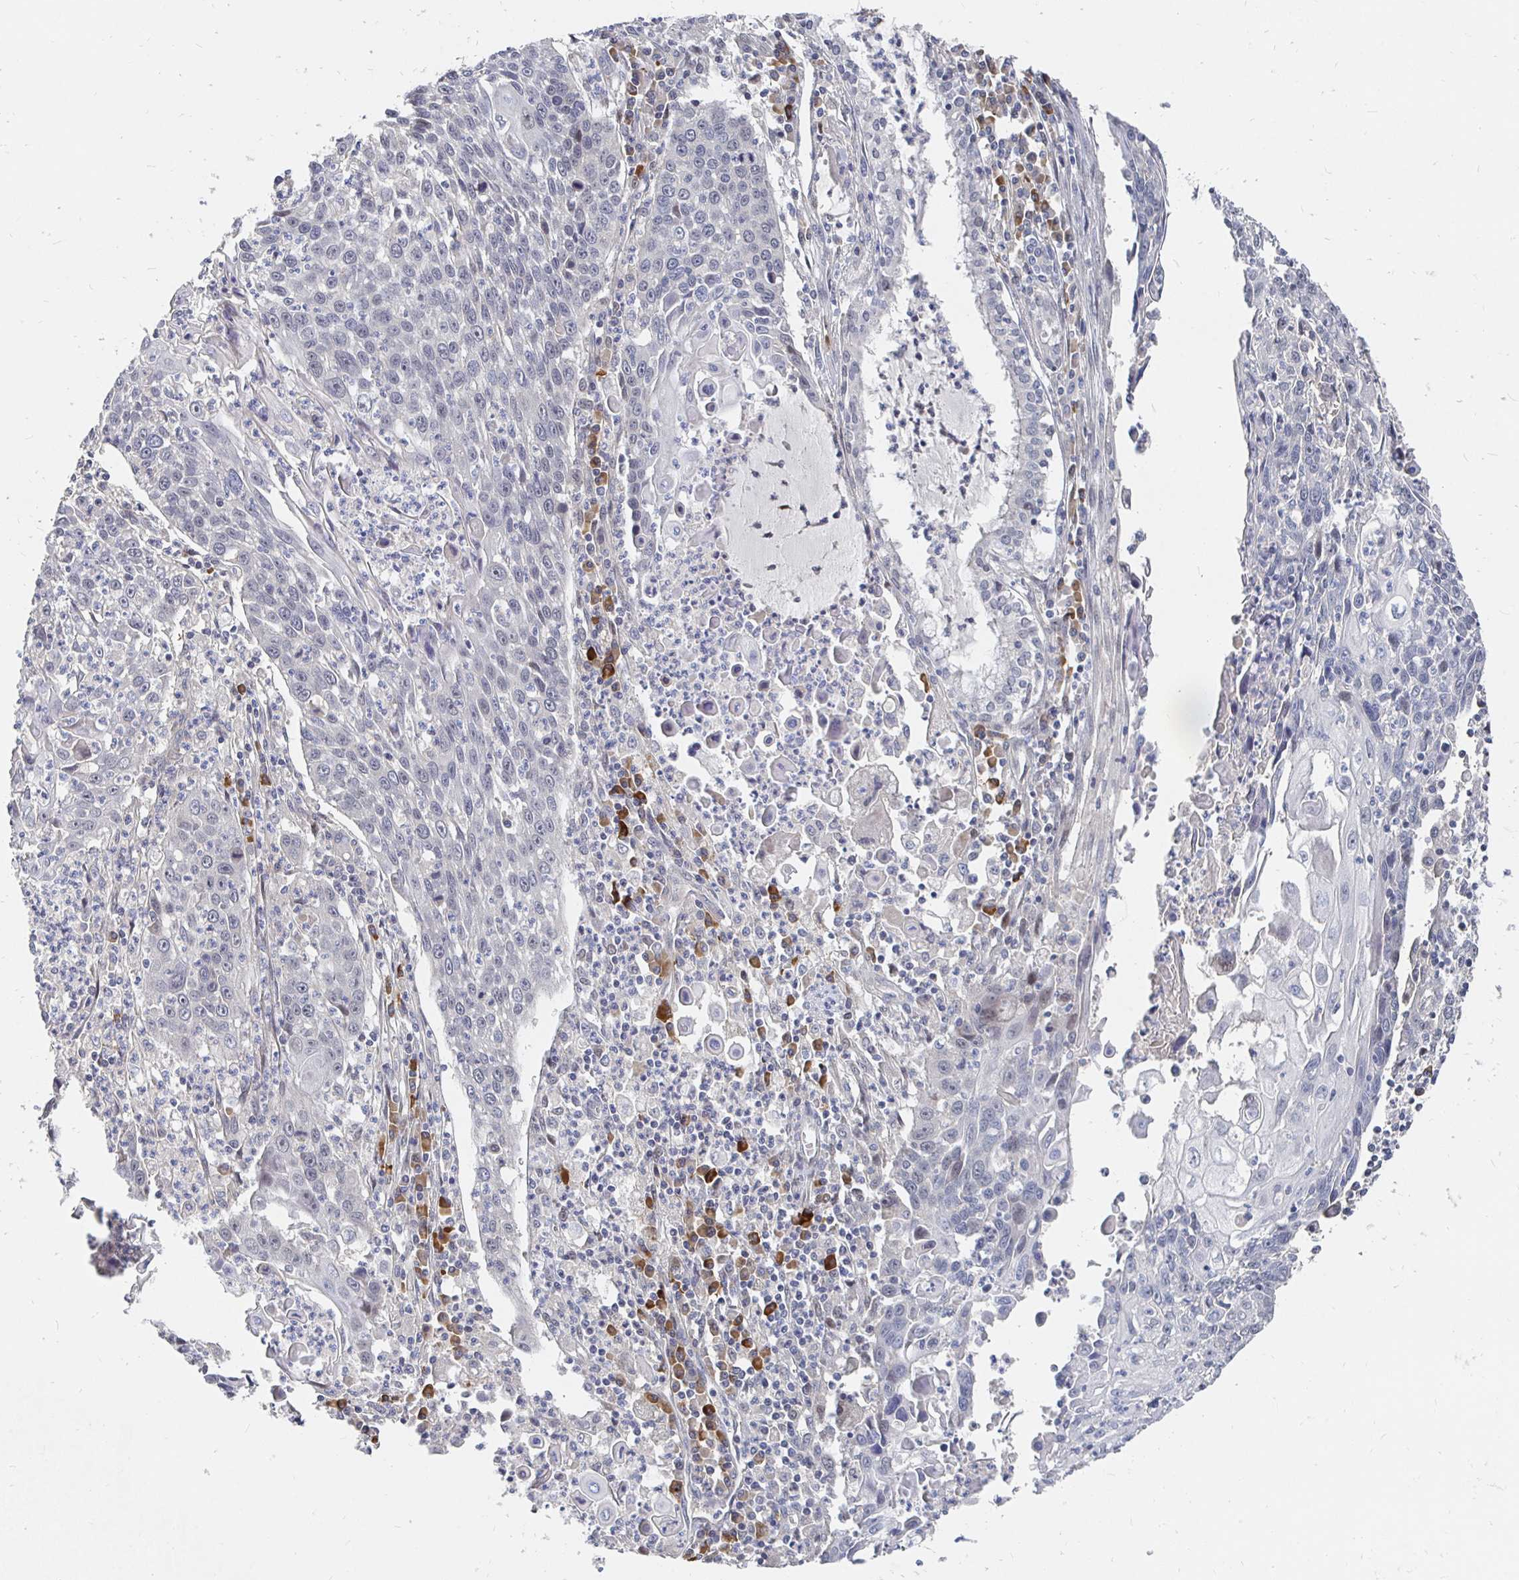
{"staining": {"intensity": "negative", "quantity": "none", "location": "none"}, "tissue": "lung cancer", "cell_type": "Tumor cells", "image_type": "cancer", "snomed": [{"axis": "morphology", "description": "Squamous cell carcinoma, NOS"}, {"axis": "morphology", "description": "Squamous cell carcinoma, metastatic, NOS"}, {"axis": "topography", "description": "Lung"}, {"axis": "topography", "description": "Pleura, NOS"}], "caption": "This is a photomicrograph of immunohistochemistry staining of metastatic squamous cell carcinoma (lung), which shows no expression in tumor cells. (DAB immunohistochemistry with hematoxylin counter stain).", "gene": "MEIS1", "patient": {"sex": "male", "age": 72}}